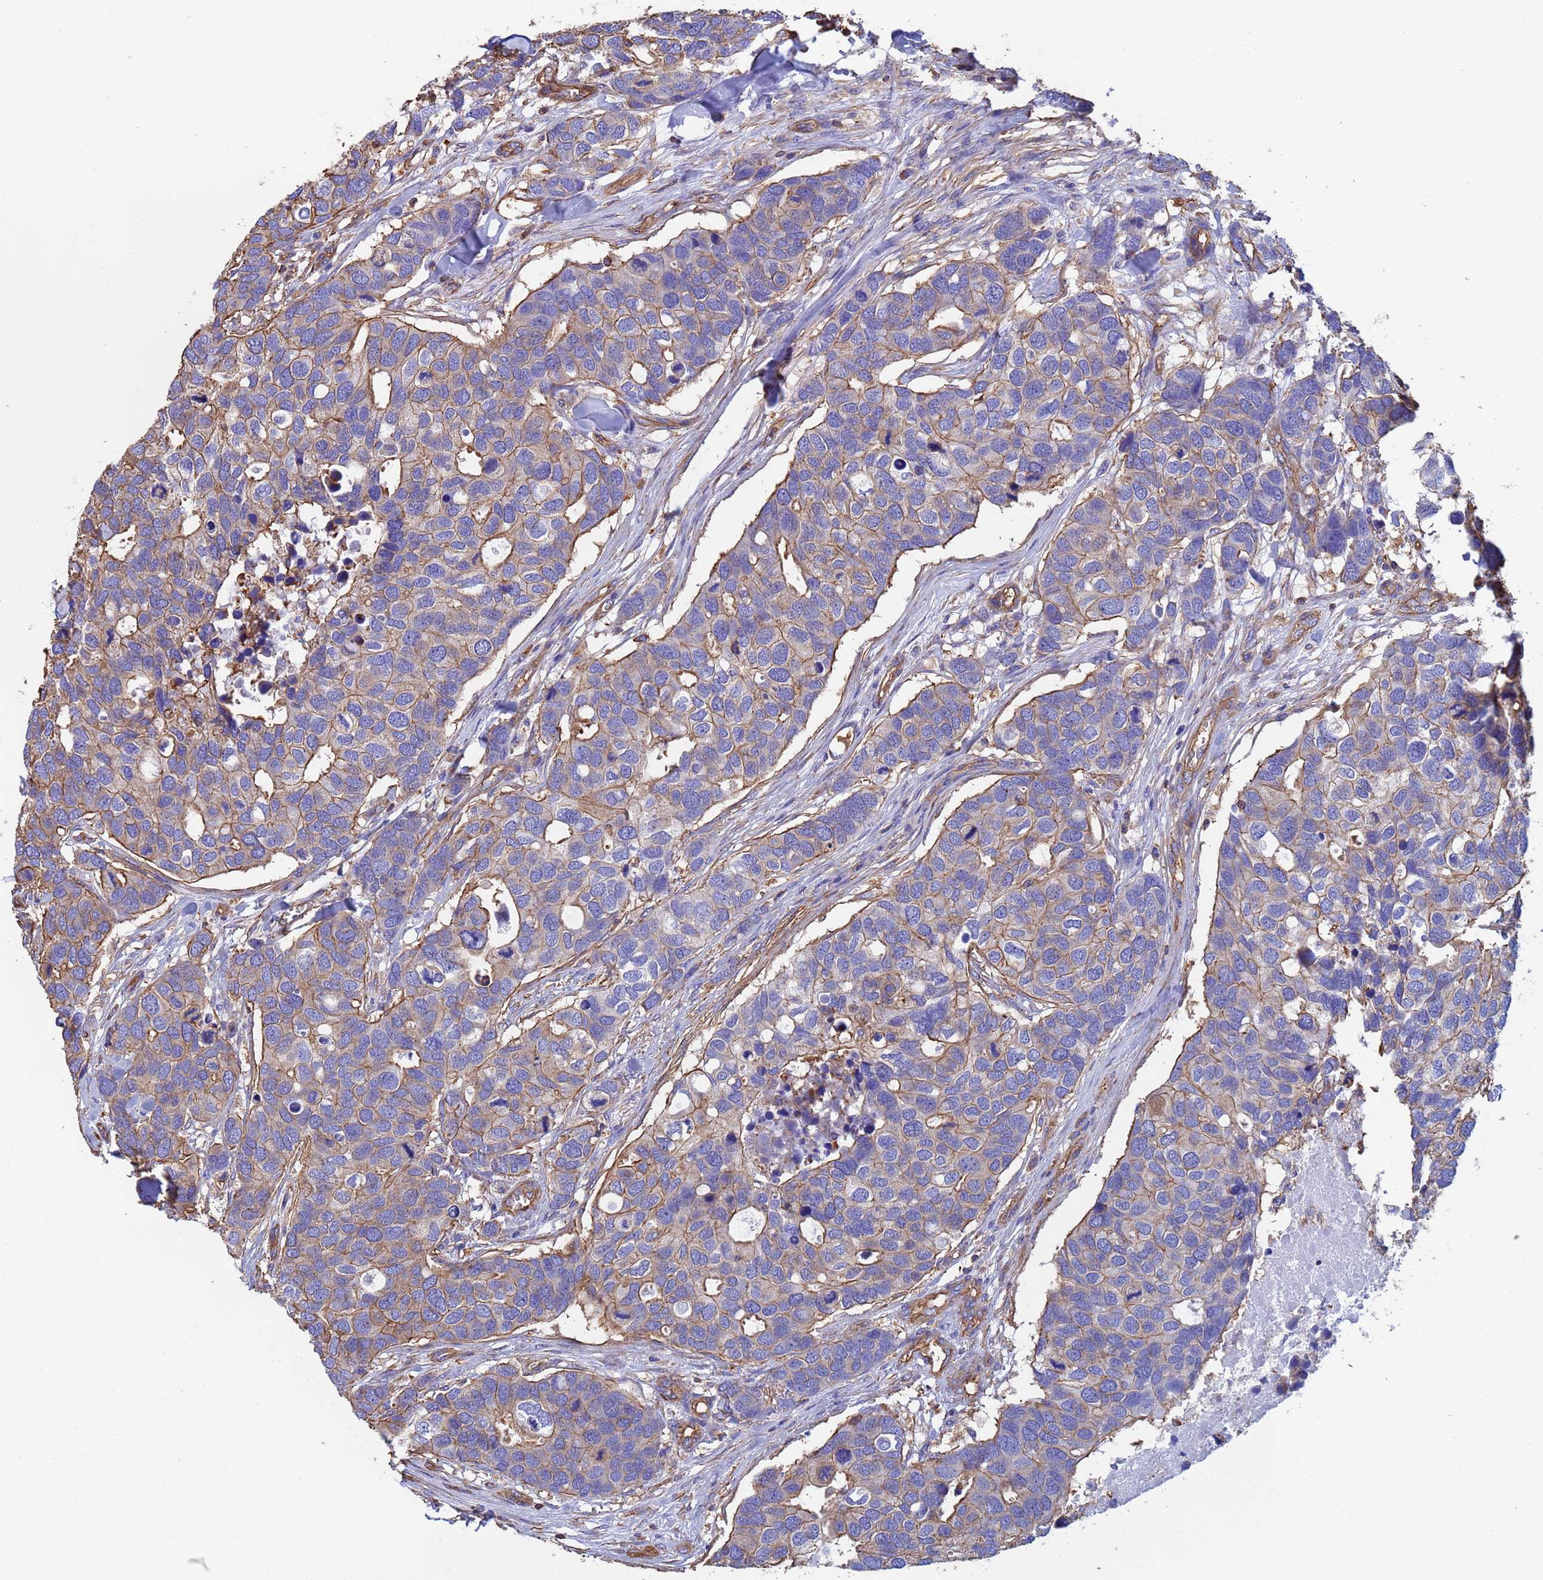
{"staining": {"intensity": "moderate", "quantity": "25%-75%", "location": "cytoplasmic/membranous"}, "tissue": "breast cancer", "cell_type": "Tumor cells", "image_type": "cancer", "snomed": [{"axis": "morphology", "description": "Duct carcinoma"}, {"axis": "topography", "description": "Breast"}], "caption": "Immunohistochemical staining of breast cancer (intraductal carcinoma) displays moderate cytoplasmic/membranous protein positivity in about 25%-75% of tumor cells.", "gene": "MYL12A", "patient": {"sex": "female", "age": 83}}